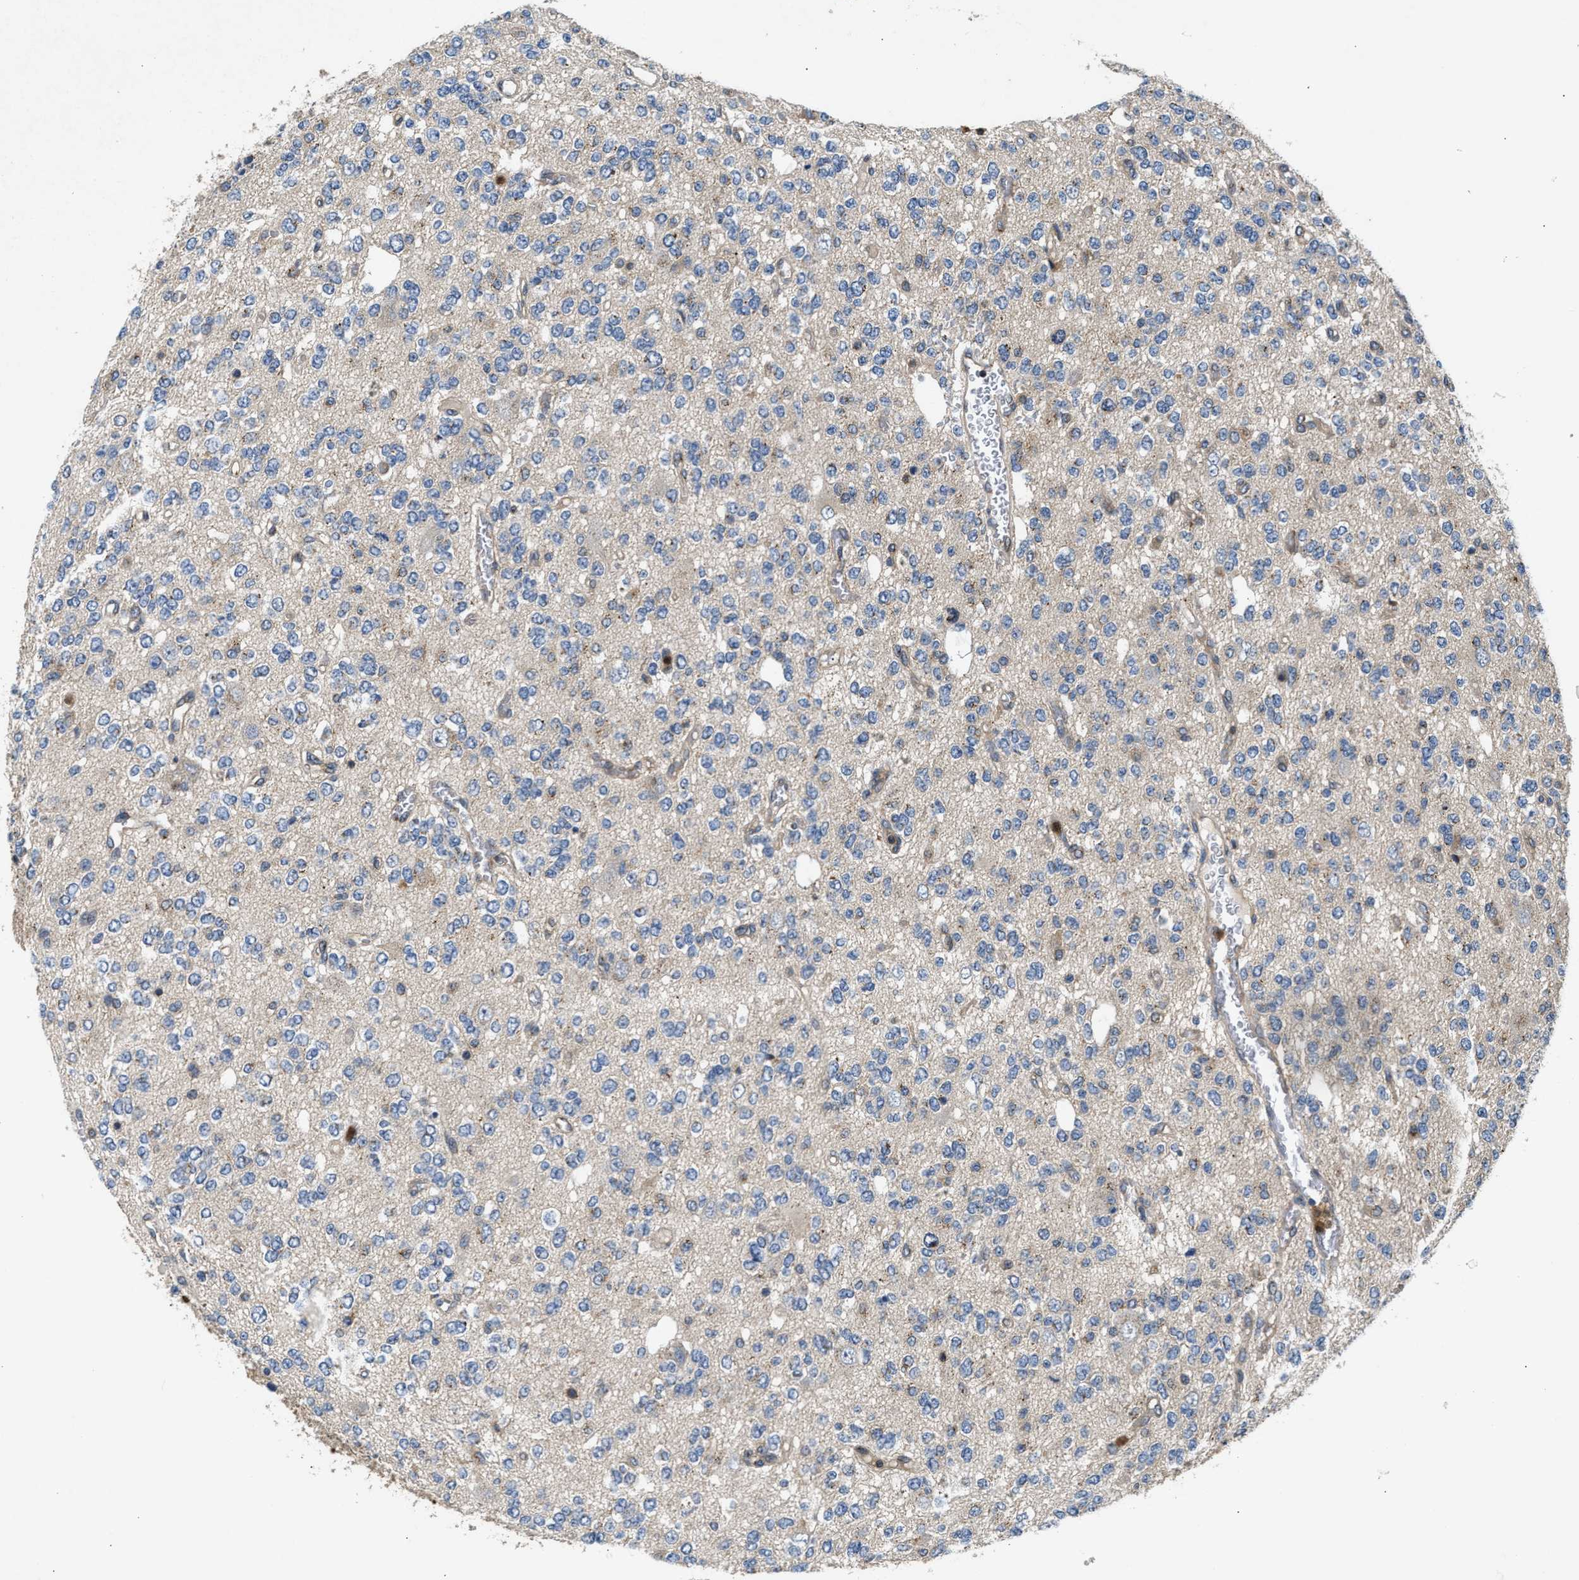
{"staining": {"intensity": "weak", "quantity": "<25%", "location": "cytoplasmic/membranous"}, "tissue": "glioma", "cell_type": "Tumor cells", "image_type": "cancer", "snomed": [{"axis": "morphology", "description": "Glioma, malignant, Low grade"}, {"axis": "topography", "description": "Brain"}], "caption": "The immunohistochemistry (IHC) micrograph has no significant positivity in tumor cells of glioma tissue. Nuclei are stained in blue.", "gene": "CHUK", "patient": {"sex": "male", "age": 38}}